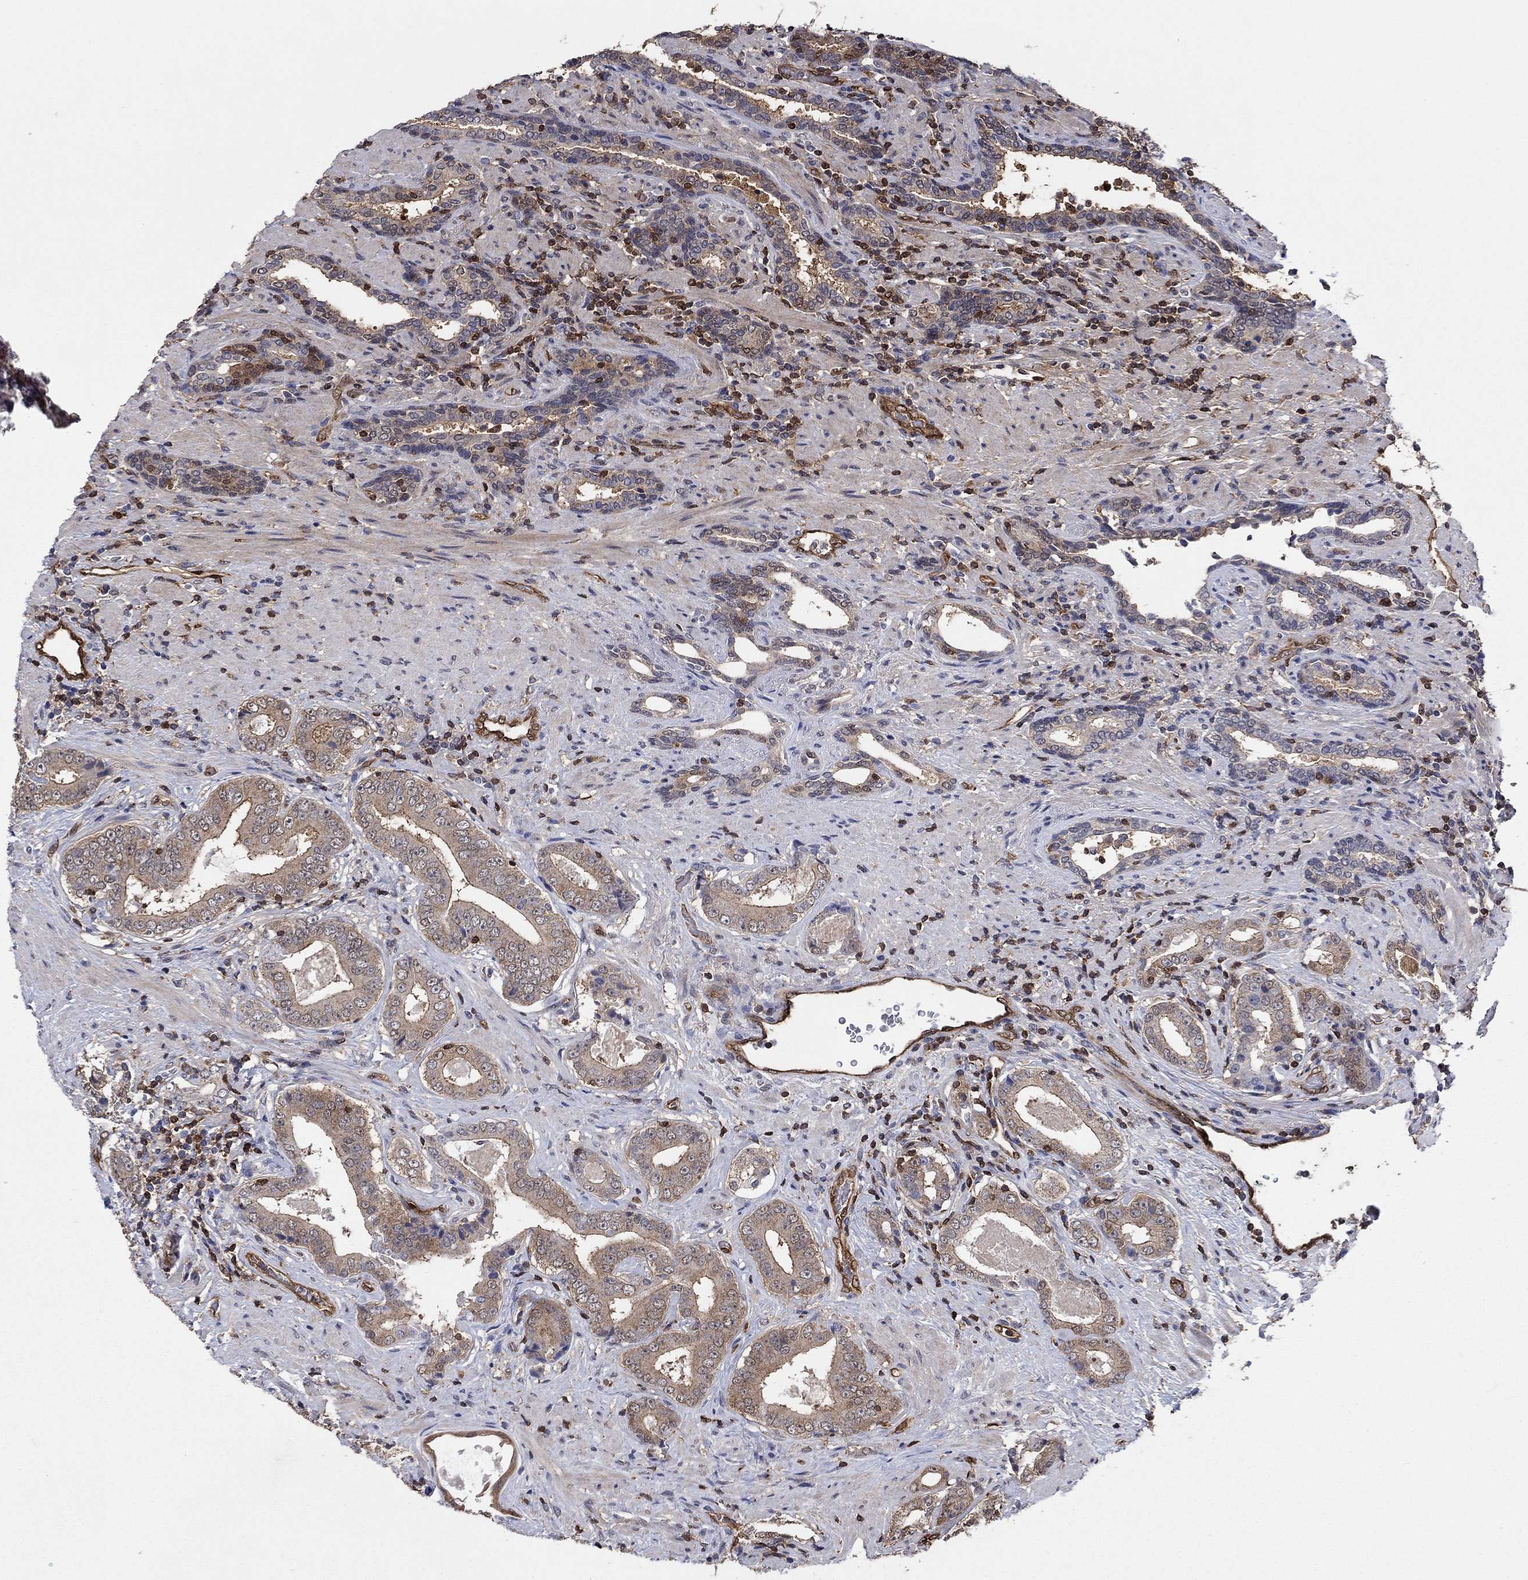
{"staining": {"intensity": "strong", "quantity": "<25%", "location": "cytoplasmic/membranous"}, "tissue": "prostate cancer", "cell_type": "Tumor cells", "image_type": "cancer", "snomed": [{"axis": "morphology", "description": "Adenocarcinoma, Low grade"}, {"axis": "topography", "description": "Prostate and seminal vesicle, NOS"}], "caption": "Immunohistochemical staining of prostate cancer (low-grade adenocarcinoma) reveals medium levels of strong cytoplasmic/membranous expression in approximately <25% of tumor cells.", "gene": "AGFG2", "patient": {"sex": "male", "age": 61}}